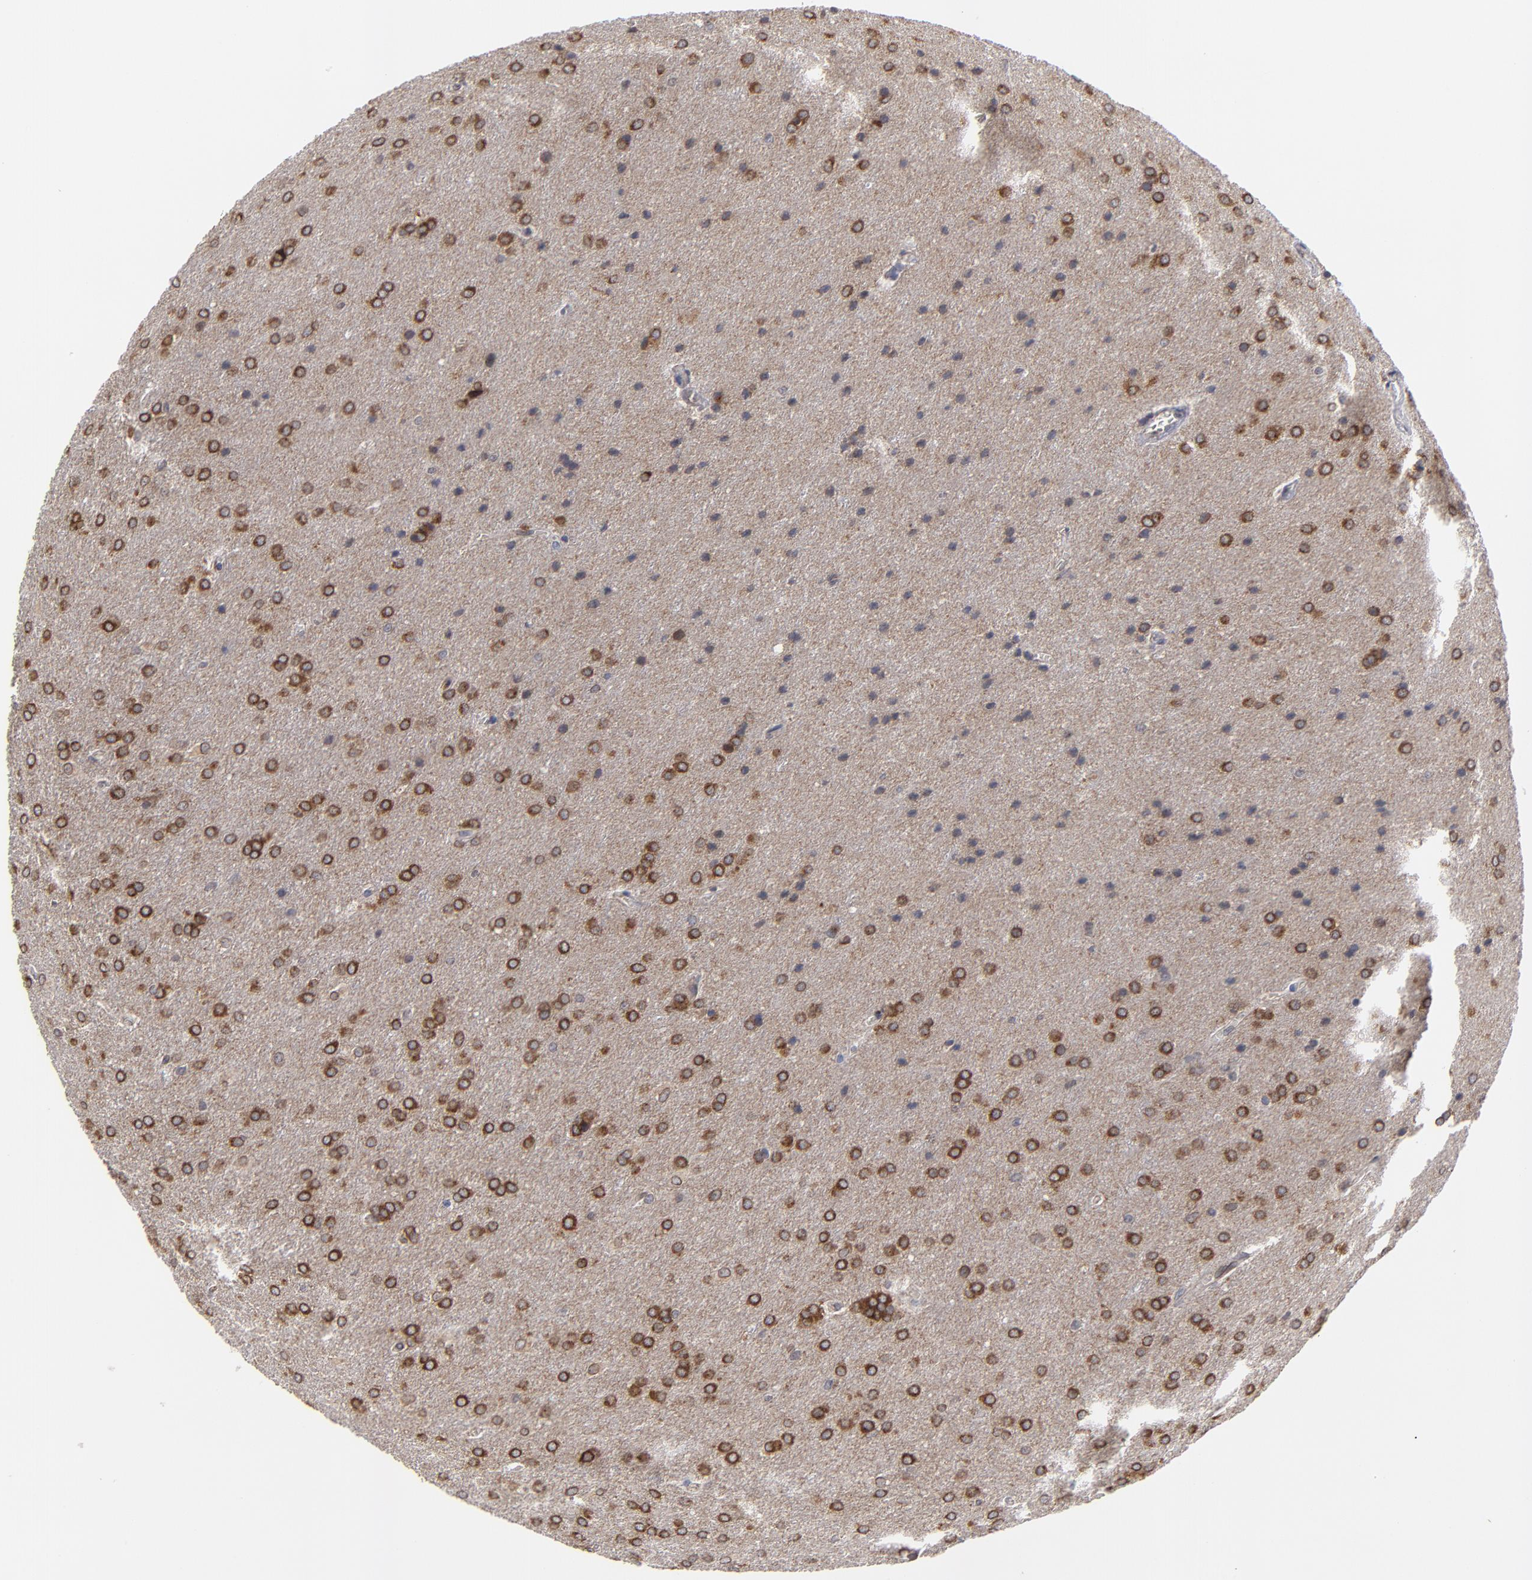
{"staining": {"intensity": "strong", "quantity": "25%-75%", "location": "cytoplasmic/membranous"}, "tissue": "glioma", "cell_type": "Tumor cells", "image_type": "cancer", "snomed": [{"axis": "morphology", "description": "Glioma, malignant, Low grade"}, {"axis": "topography", "description": "Brain"}], "caption": "Tumor cells display high levels of strong cytoplasmic/membranous positivity in approximately 25%-75% of cells in malignant glioma (low-grade).", "gene": "CEP97", "patient": {"sex": "female", "age": 32}}